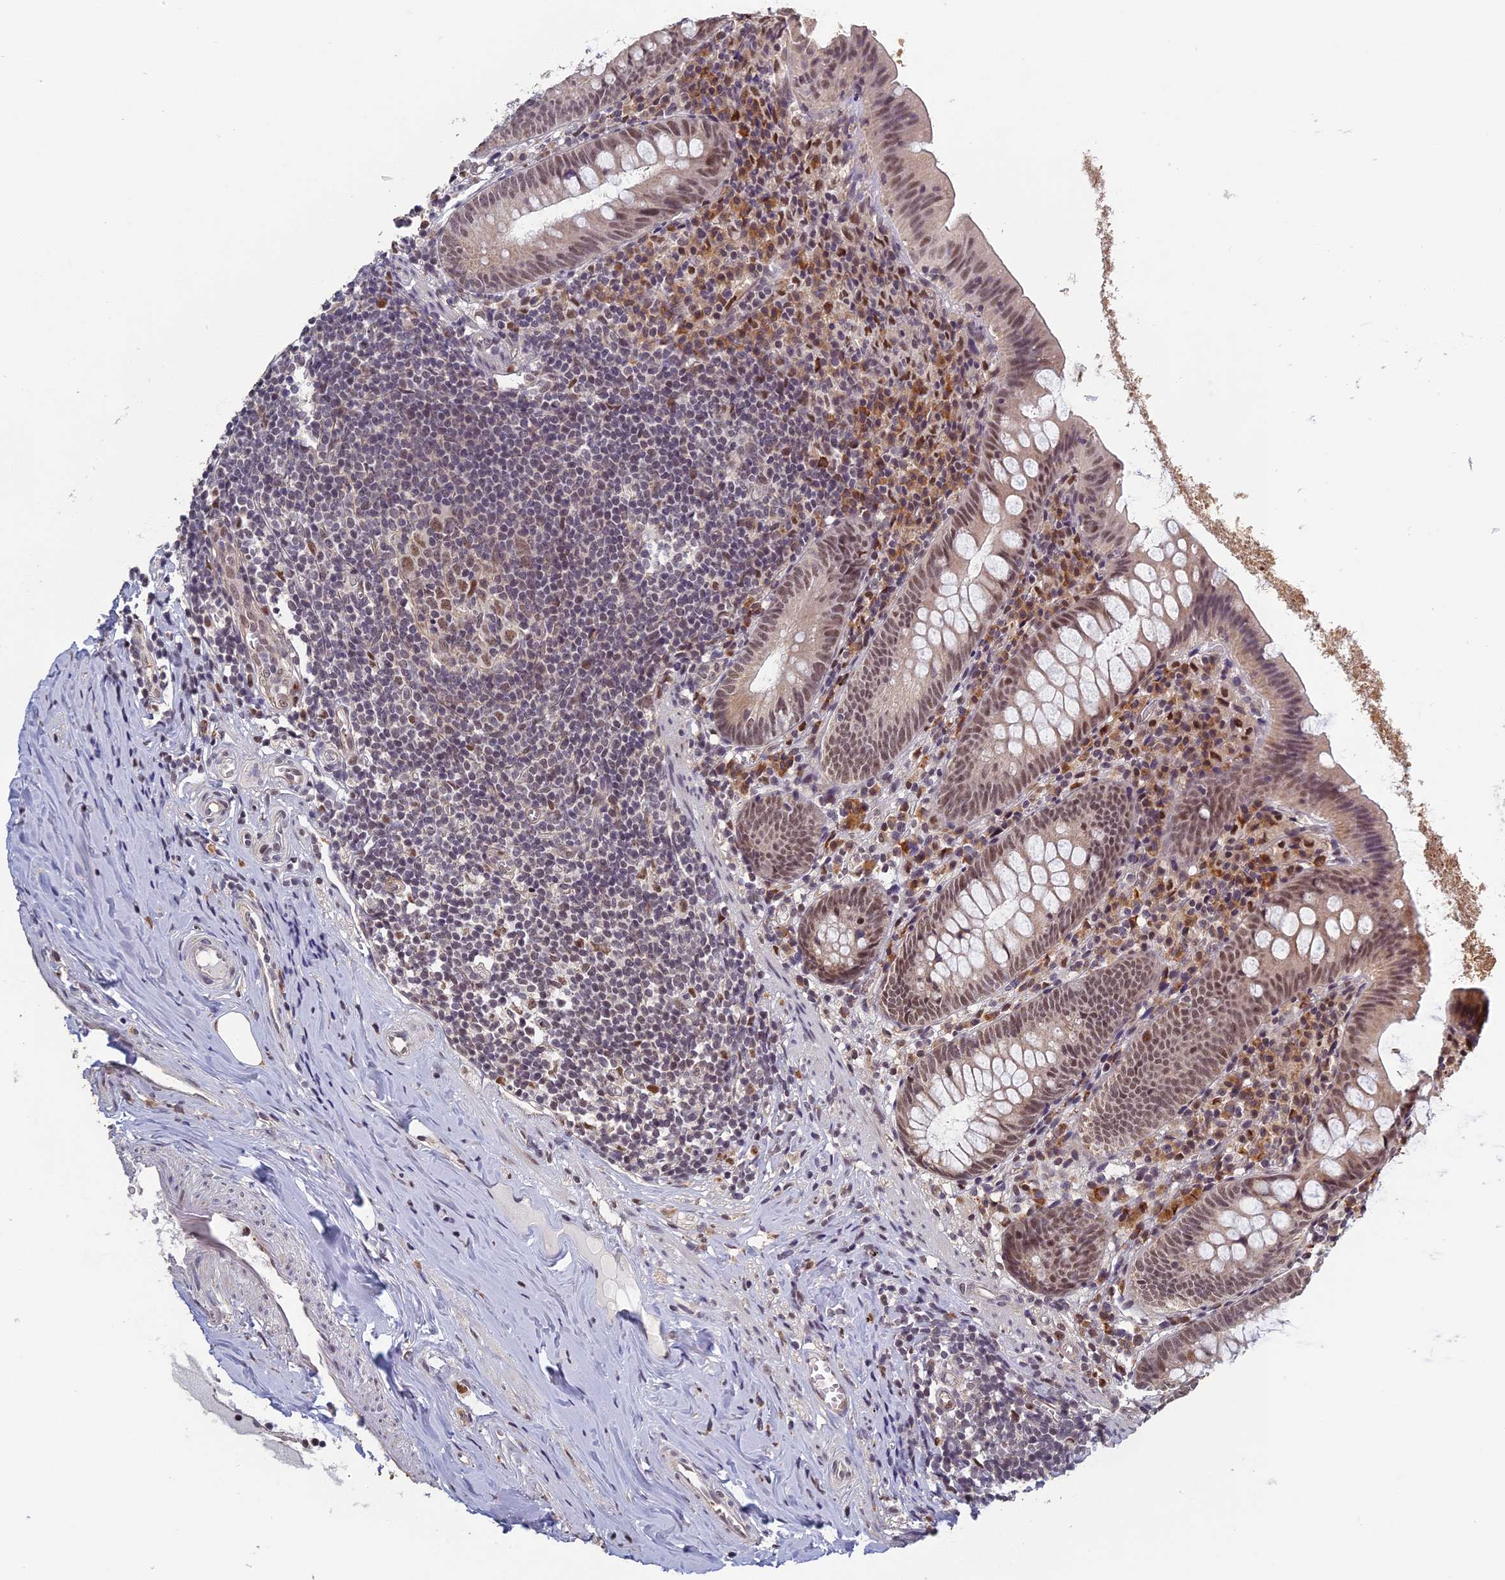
{"staining": {"intensity": "weak", "quantity": "25%-75%", "location": "cytoplasmic/membranous,nuclear"}, "tissue": "appendix", "cell_type": "Glandular cells", "image_type": "normal", "snomed": [{"axis": "morphology", "description": "Normal tissue, NOS"}, {"axis": "topography", "description": "Appendix"}], "caption": "Human appendix stained with a brown dye reveals weak cytoplasmic/membranous,nuclear positive positivity in approximately 25%-75% of glandular cells.", "gene": "MORF4L1", "patient": {"sex": "female", "age": 51}}